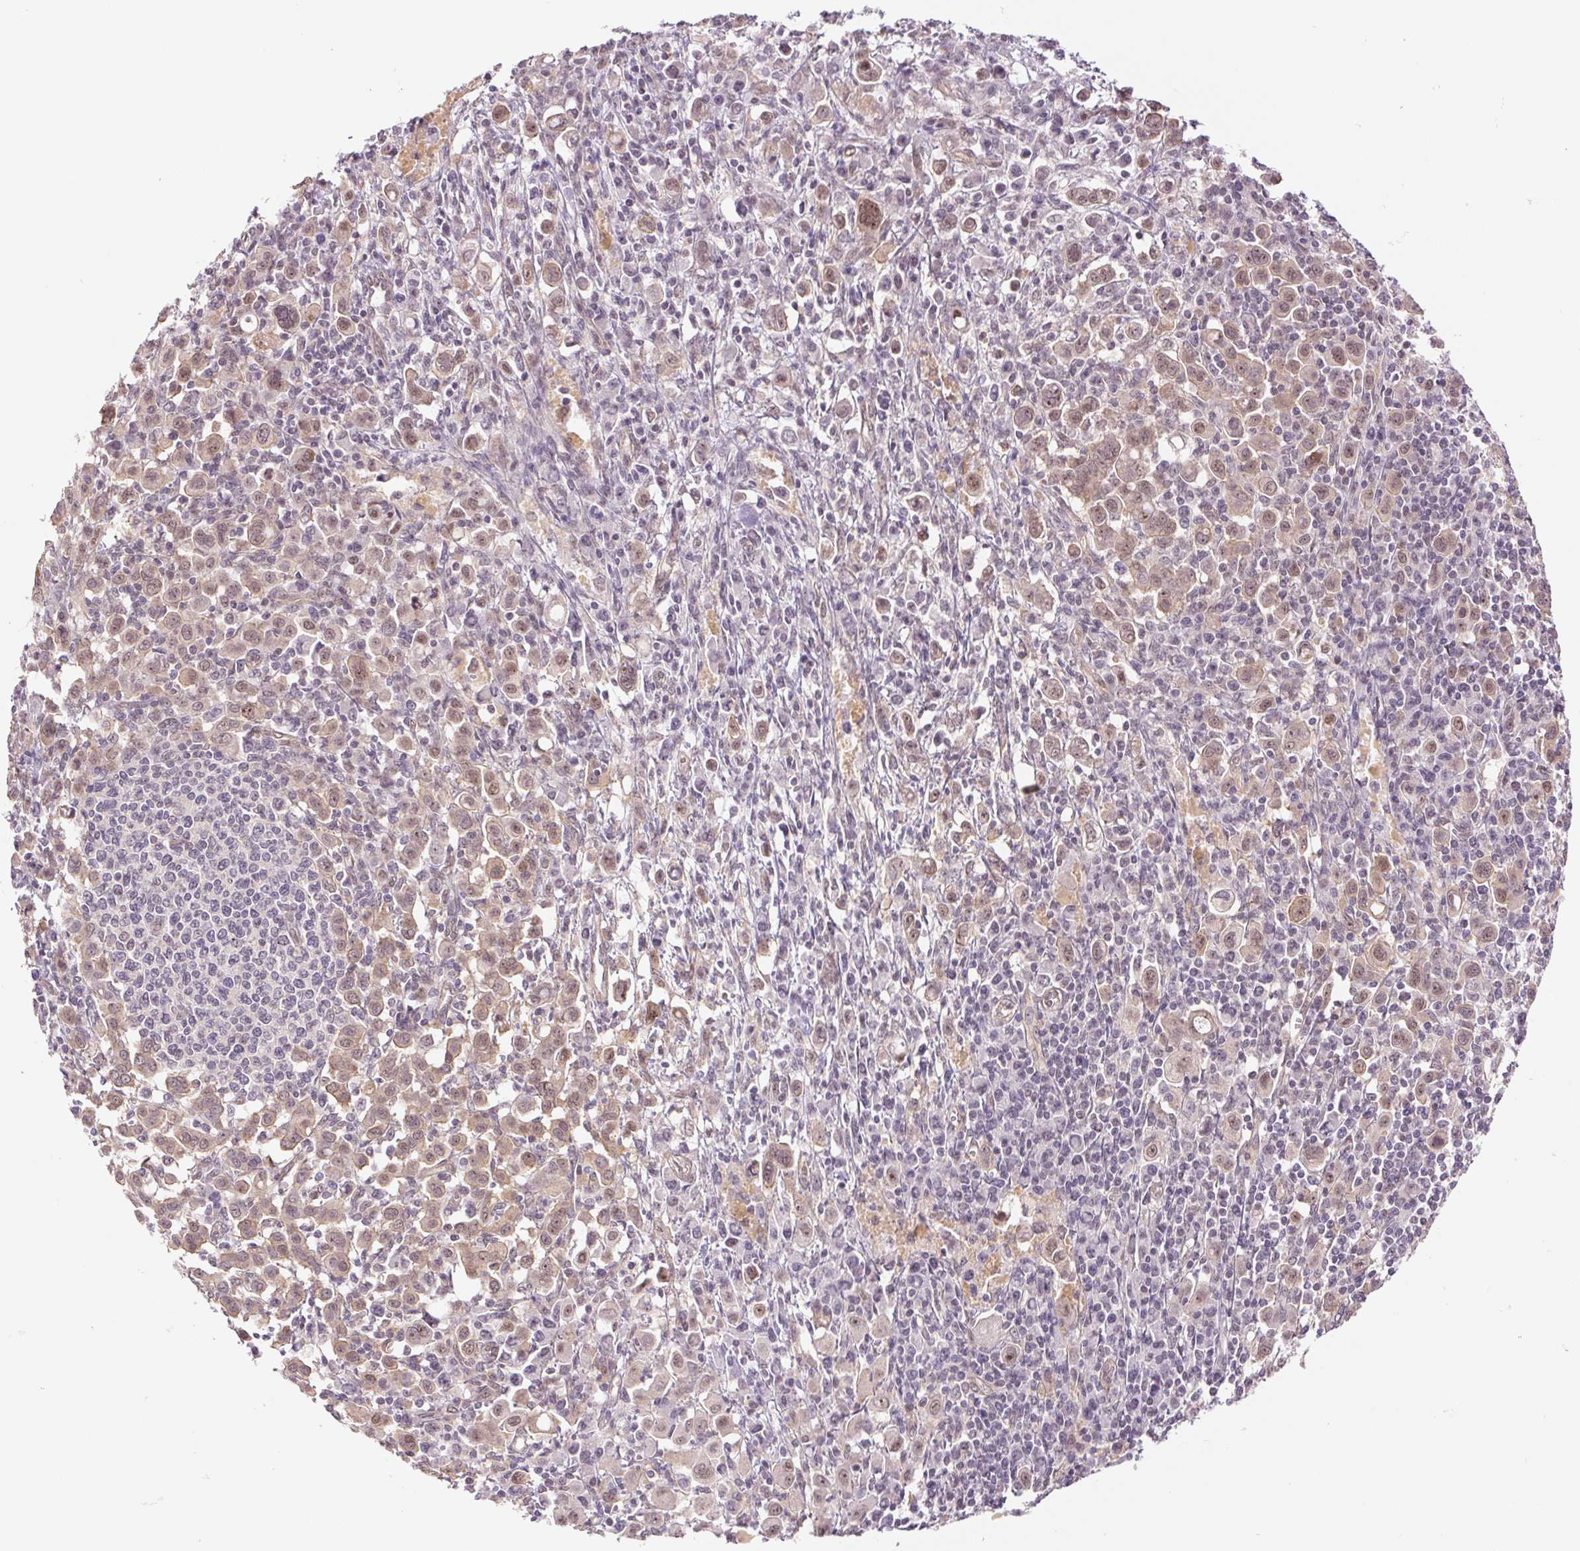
{"staining": {"intensity": "moderate", "quantity": ">75%", "location": "nuclear"}, "tissue": "stomach cancer", "cell_type": "Tumor cells", "image_type": "cancer", "snomed": [{"axis": "morphology", "description": "Adenocarcinoma, NOS"}, {"axis": "topography", "description": "Stomach, upper"}], "caption": "The photomicrograph exhibits a brown stain indicating the presence of a protein in the nuclear of tumor cells in stomach cancer (adenocarcinoma).", "gene": "CWC25", "patient": {"sex": "male", "age": 75}}